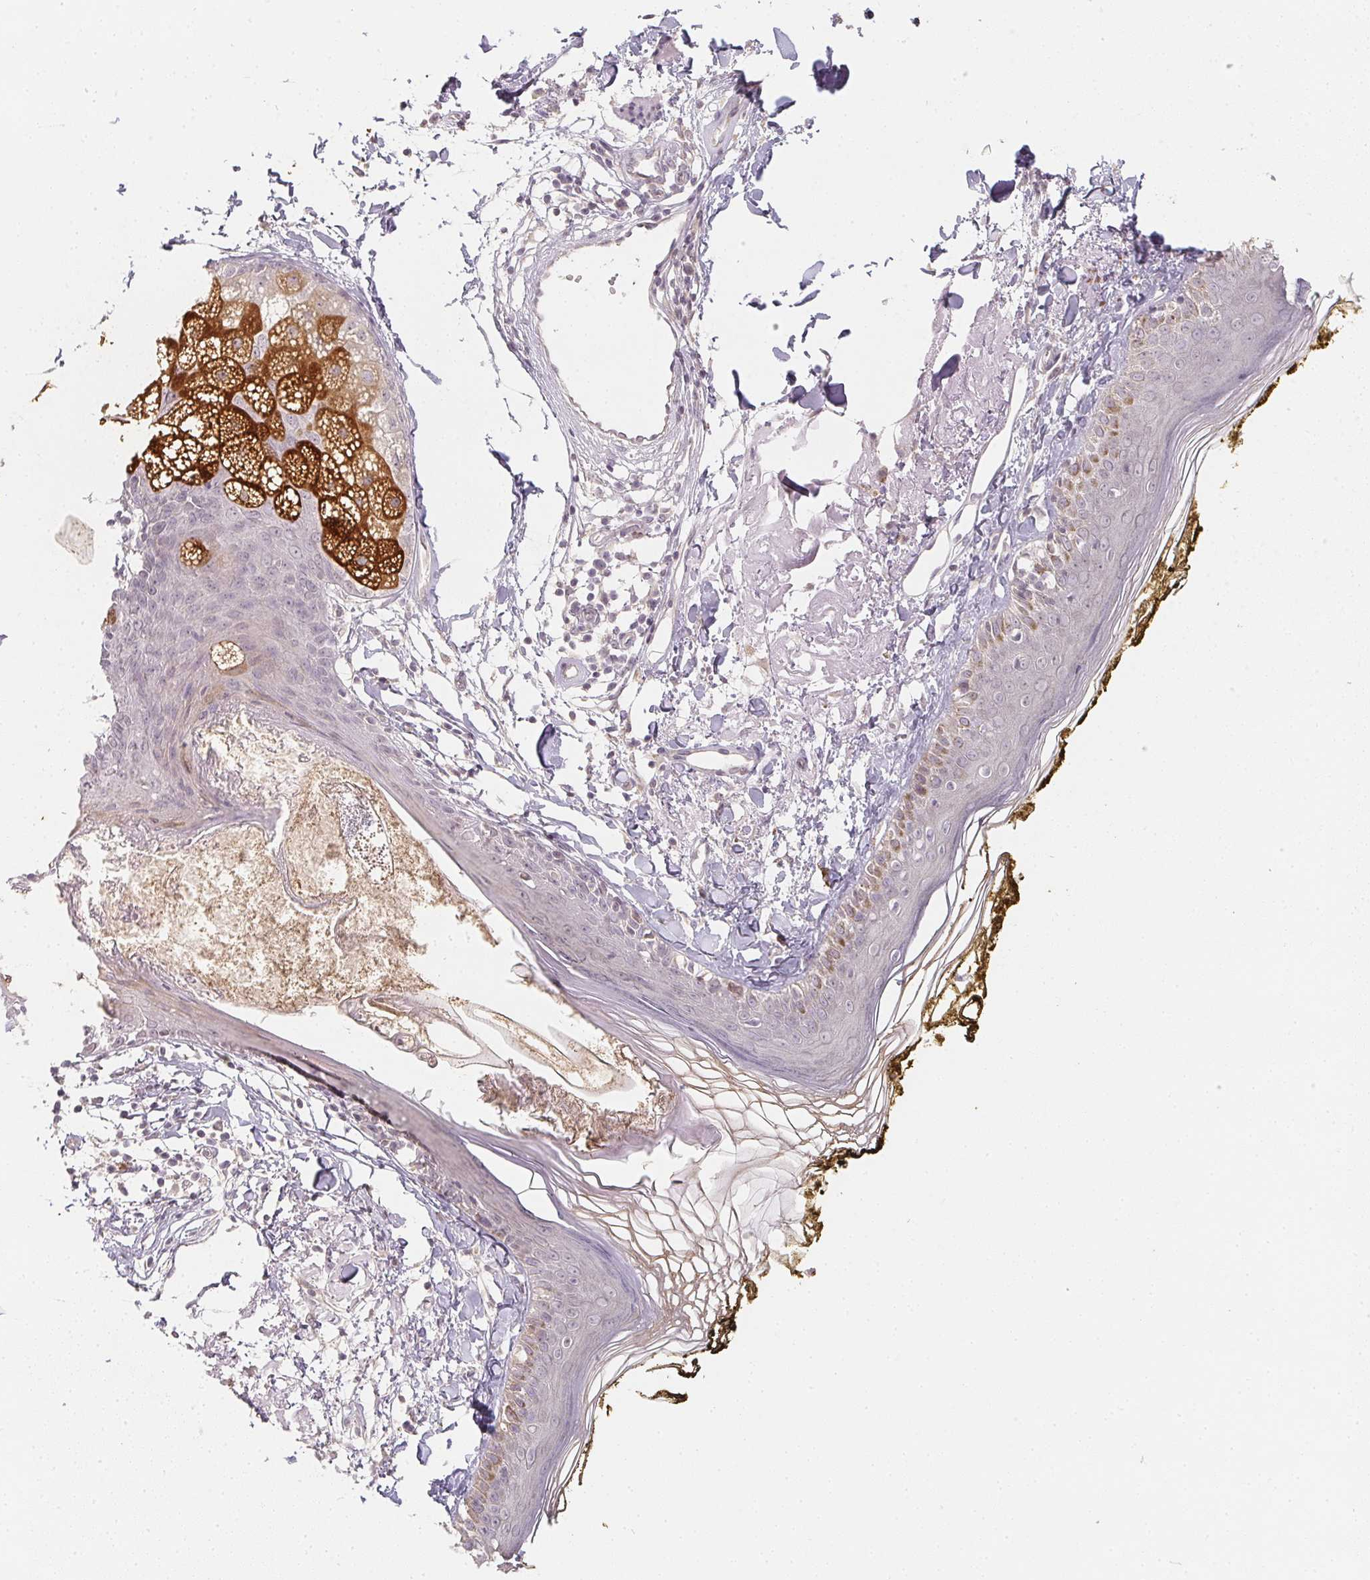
{"staining": {"intensity": "negative", "quantity": "none", "location": "none"}, "tissue": "skin", "cell_type": "Fibroblasts", "image_type": "normal", "snomed": [{"axis": "morphology", "description": "Normal tissue, NOS"}, {"axis": "topography", "description": "Skin"}], "caption": "IHC of normal human skin shows no positivity in fibroblasts.", "gene": "SOAT1", "patient": {"sex": "male", "age": 76}}